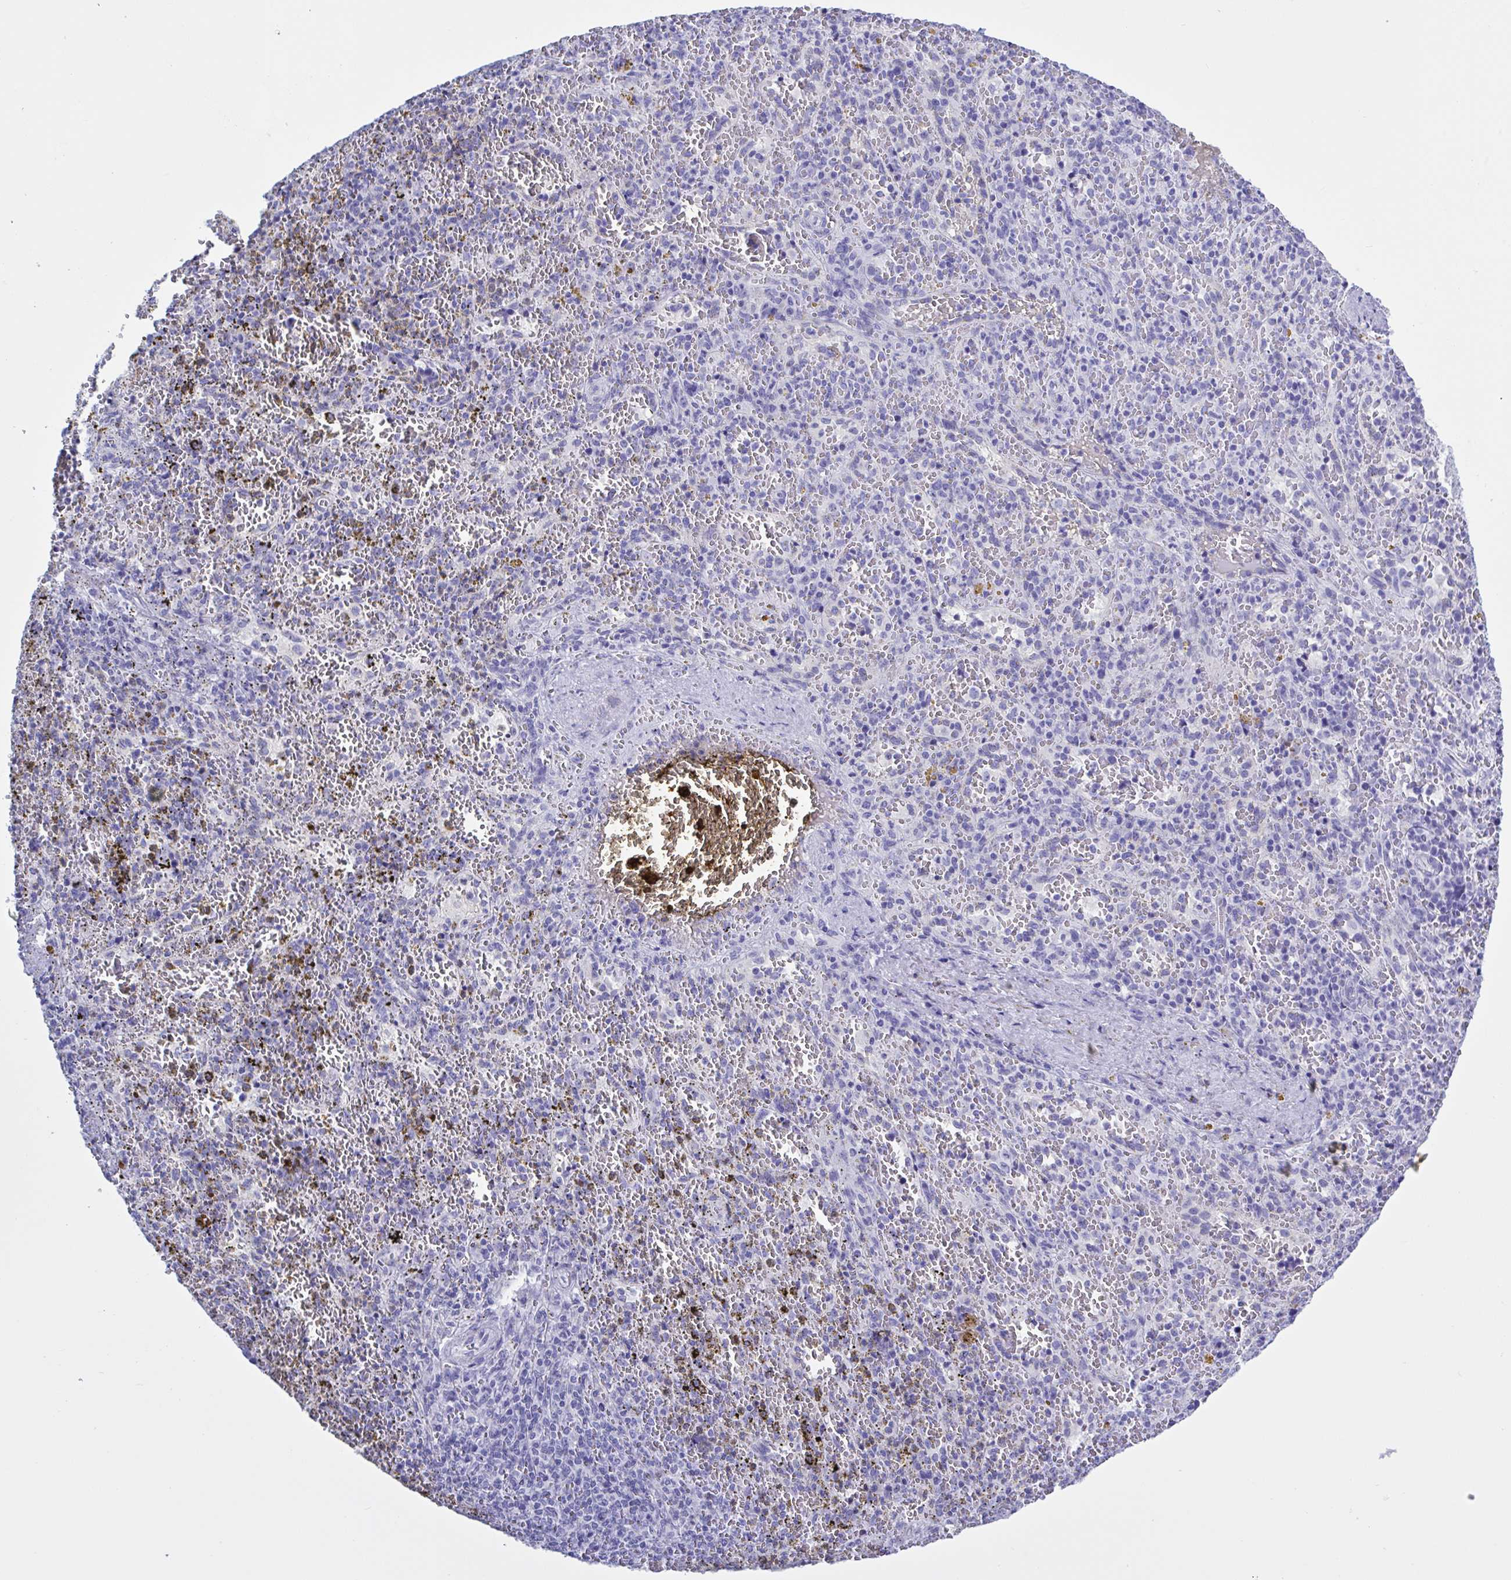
{"staining": {"intensity": "negative", "quantity": "none", "location": "none"}, "tissue": "spleen", "cell_type": "Cells in red pulp", "image_type": "normal", "snomed": [{"axis": "morphology", "description": "Normal tissue, NOS"}, {"axis": "topography", "description": "Spleen"}], "caption": "Immunohistochemical staining of unremarkable spleen exhibits no significant expression in cells in red pulp.", "gene": "USP35", "patient": {"sex": "female", "age": 50}}